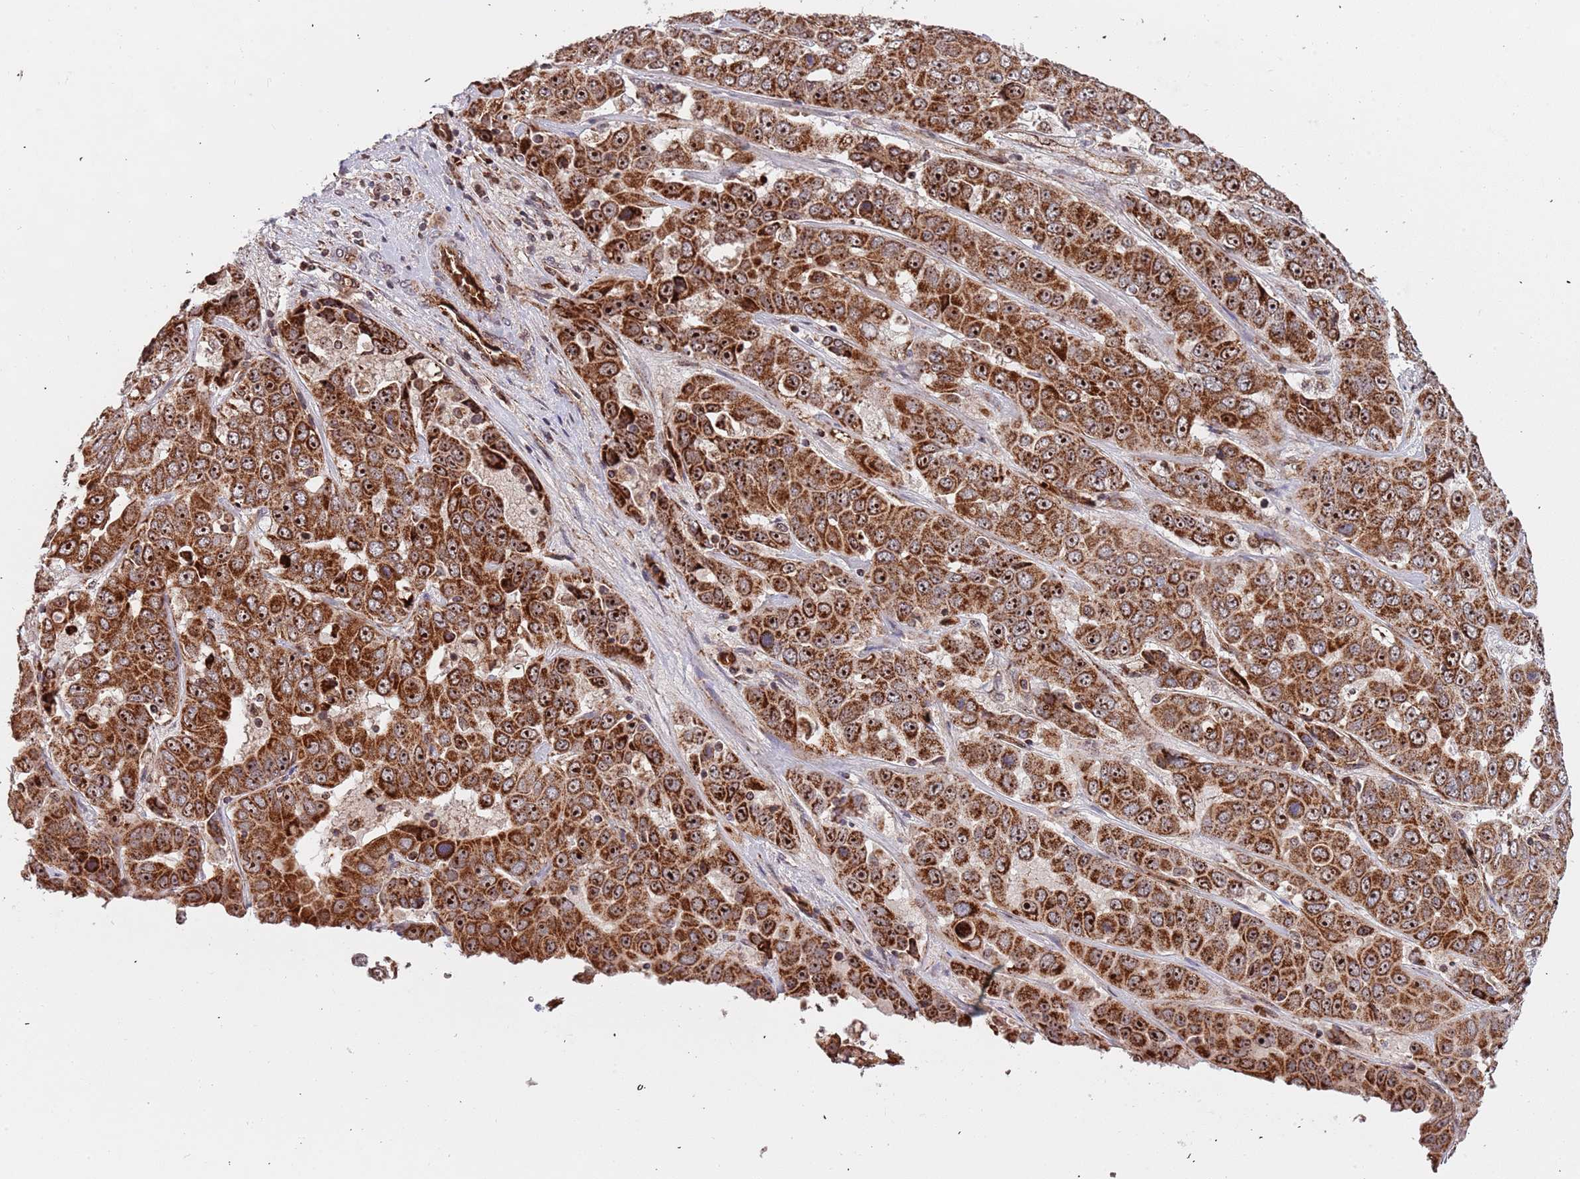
{"staining": {"intensity": "strong", "quantity": ">75%", "location": "cytoplasmic/membranous,nuclear"}, "tissue": "liver cancer", "cell_type": "Tumor cells", "image_type": "cancer", "snomed": [{"axis": "morphology", "description": "Cholangiocarcinoma"}, {"axis": "topography", "description": "Liver"}], "caption": "A high amount of strong cytoplasmic/membranous and nuclear expression is present in approximately >75% of tumor cells in liver cancer tissue.", "gene": "DCHS1", "patient": {"sex": "female", "age": 52}}